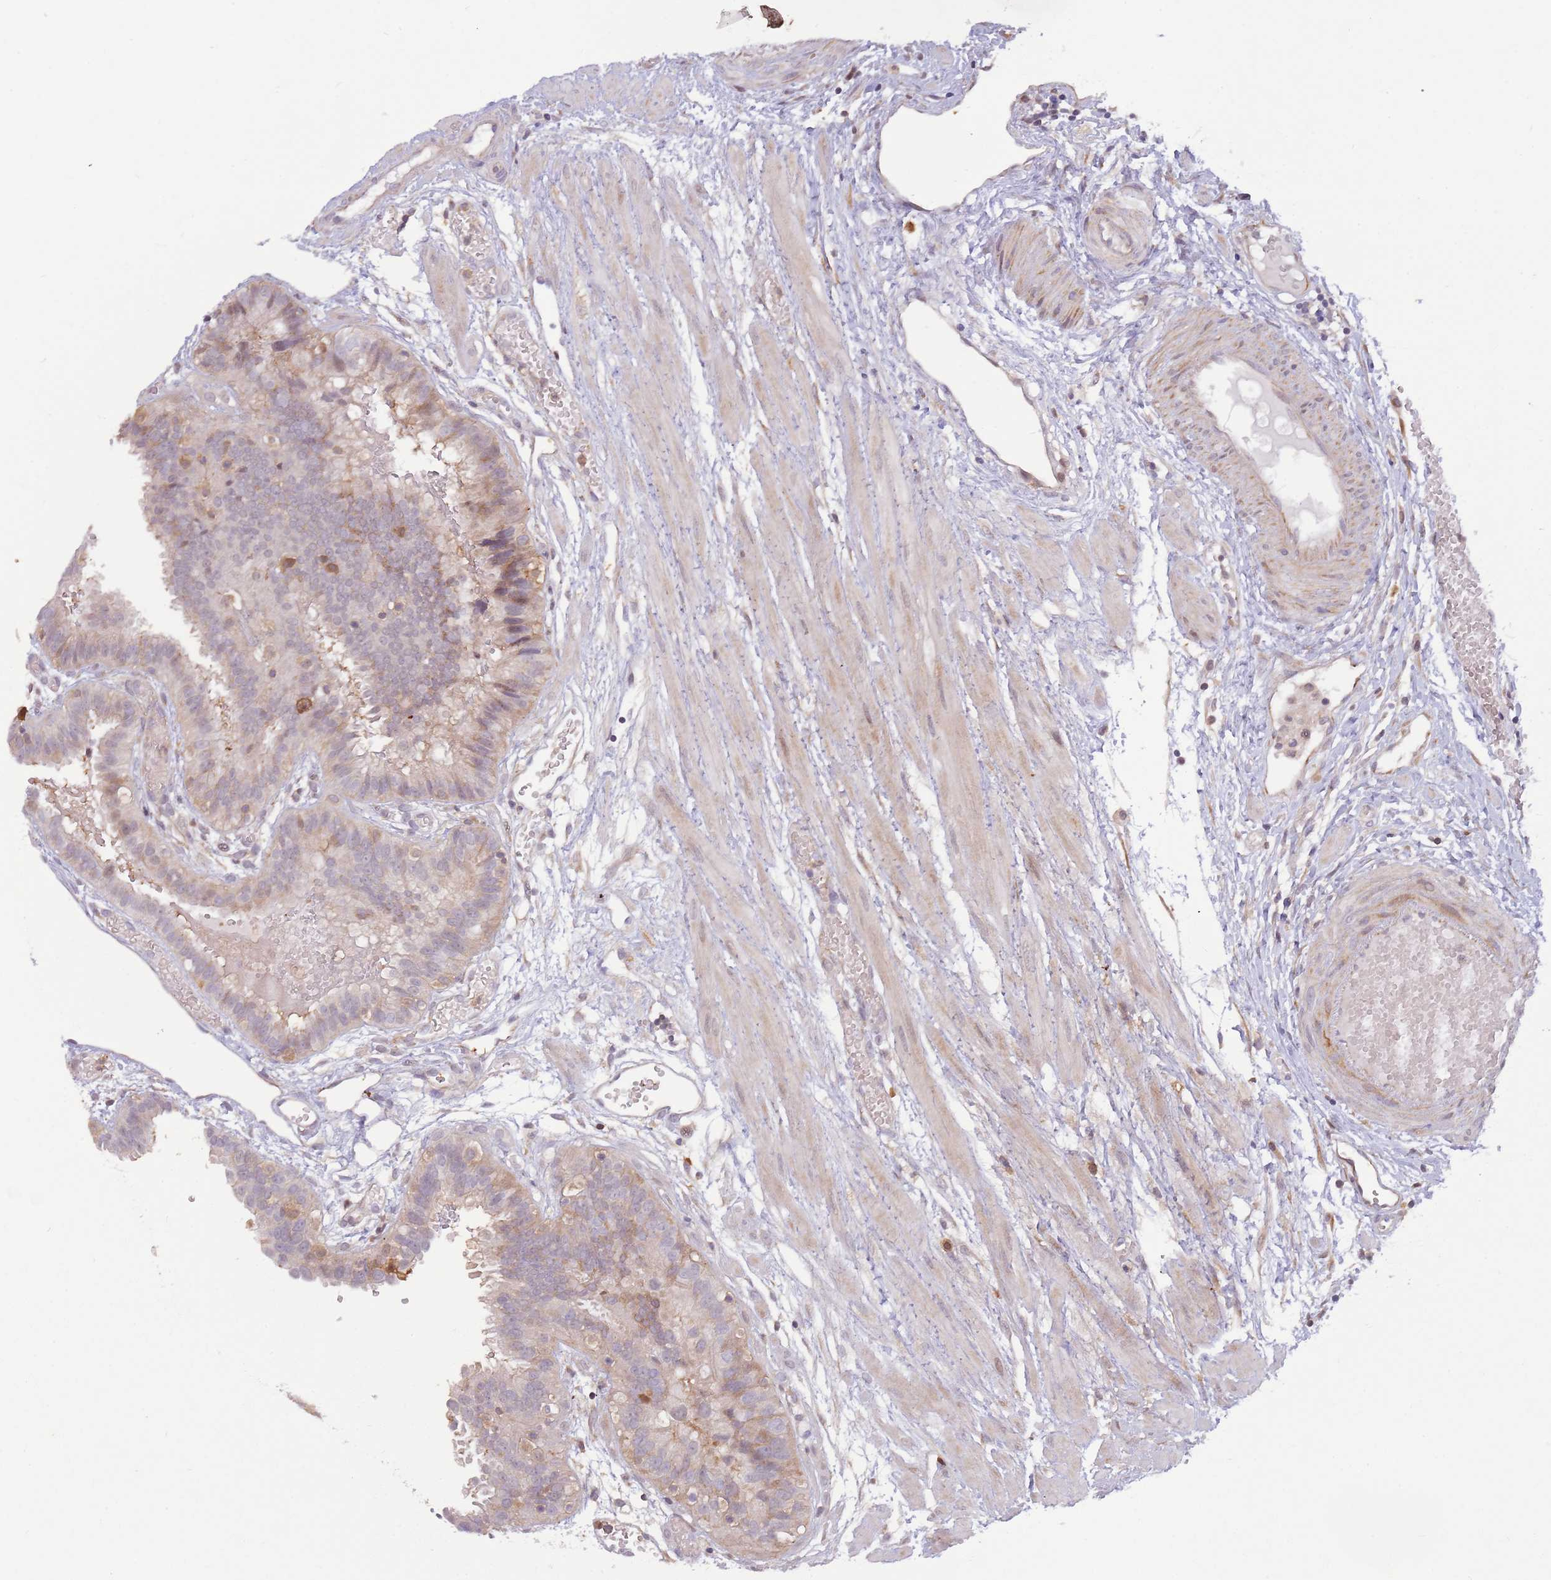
{"staining": {"intensity": "weak", "quantity": "<25%", "location": "cytoplasmic/membranous"}, "tissue": "fallopian tube", "cell_type": "Glandular cells", "image_type": "normal", "snomed": [{"axis": "morphology", "description": "Normal tissue, NOS"}, {"axis": "topography", "description": "Fallopian tube"}], "caption": "High power microscopy photomicrograph of an IHC histopathology image of normal fallopian tube, revealing no significant expression in glandular cells. Brightfield microscopy of immunohistochemistry stained with DAB (brown) and hematoxylin (blue), captured at high magnification.", "gene": "CCNJL", "patient": {"sex": "female", "age": 37}}